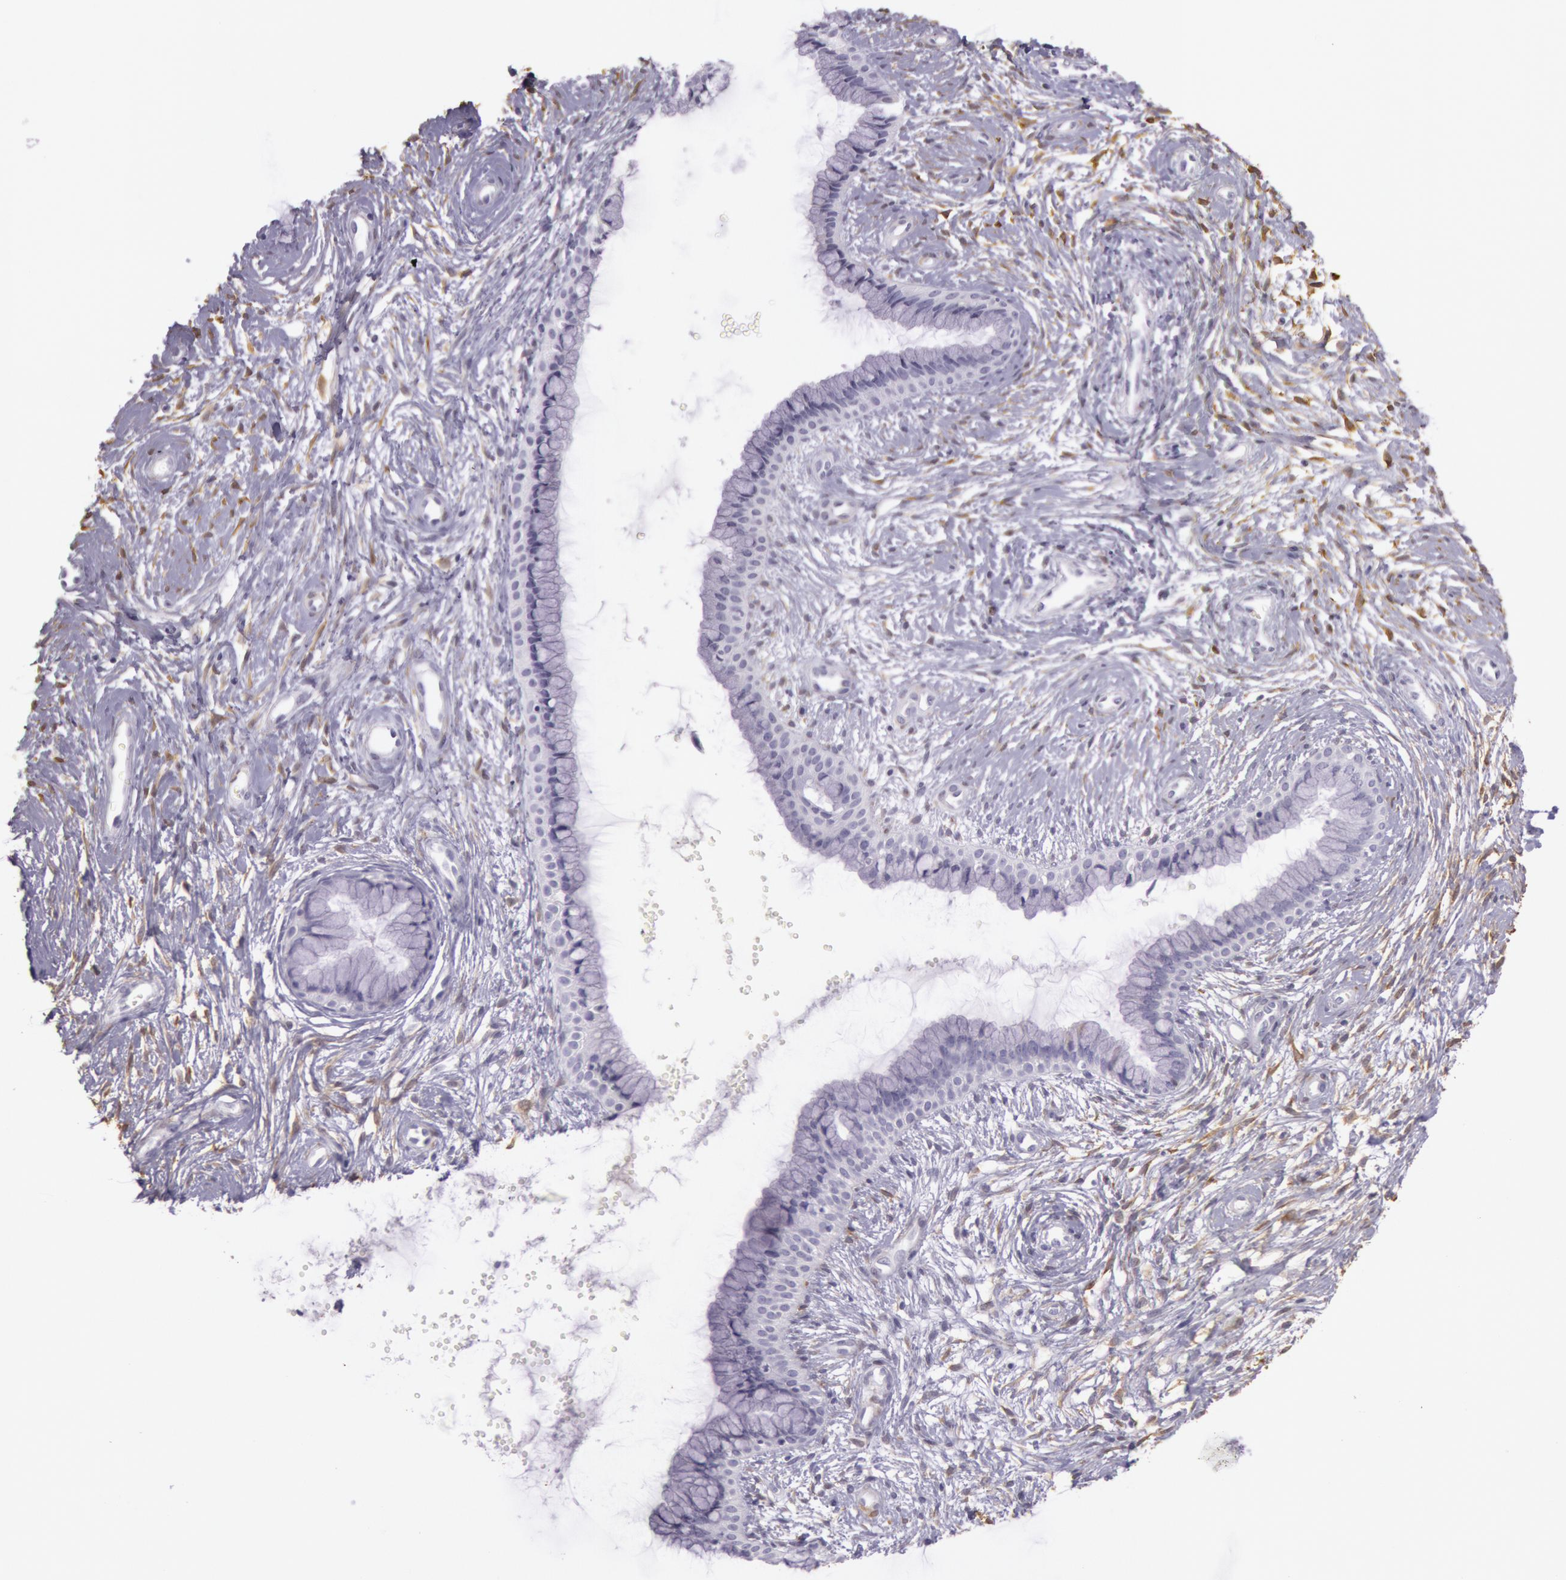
{"staining": {"intensity": "negative", "quantity": "none", "location": "none"}, "tissue": "cervix", "cell_type": "Glandular cells", "image_type": "normal", "snomed": [{"axis": "morphology", "description": "Normal tissue, NOS"}, {"axis": "topography", "description": "Cervix"}], "caption": "IHC of normal cervix displays no expression in glandular cells. (DAB immunohistochemistry visualized using brightfield microscopy, high magnification).", "gene": "CKB", "patient": {"sex": "female", "age": 39}}